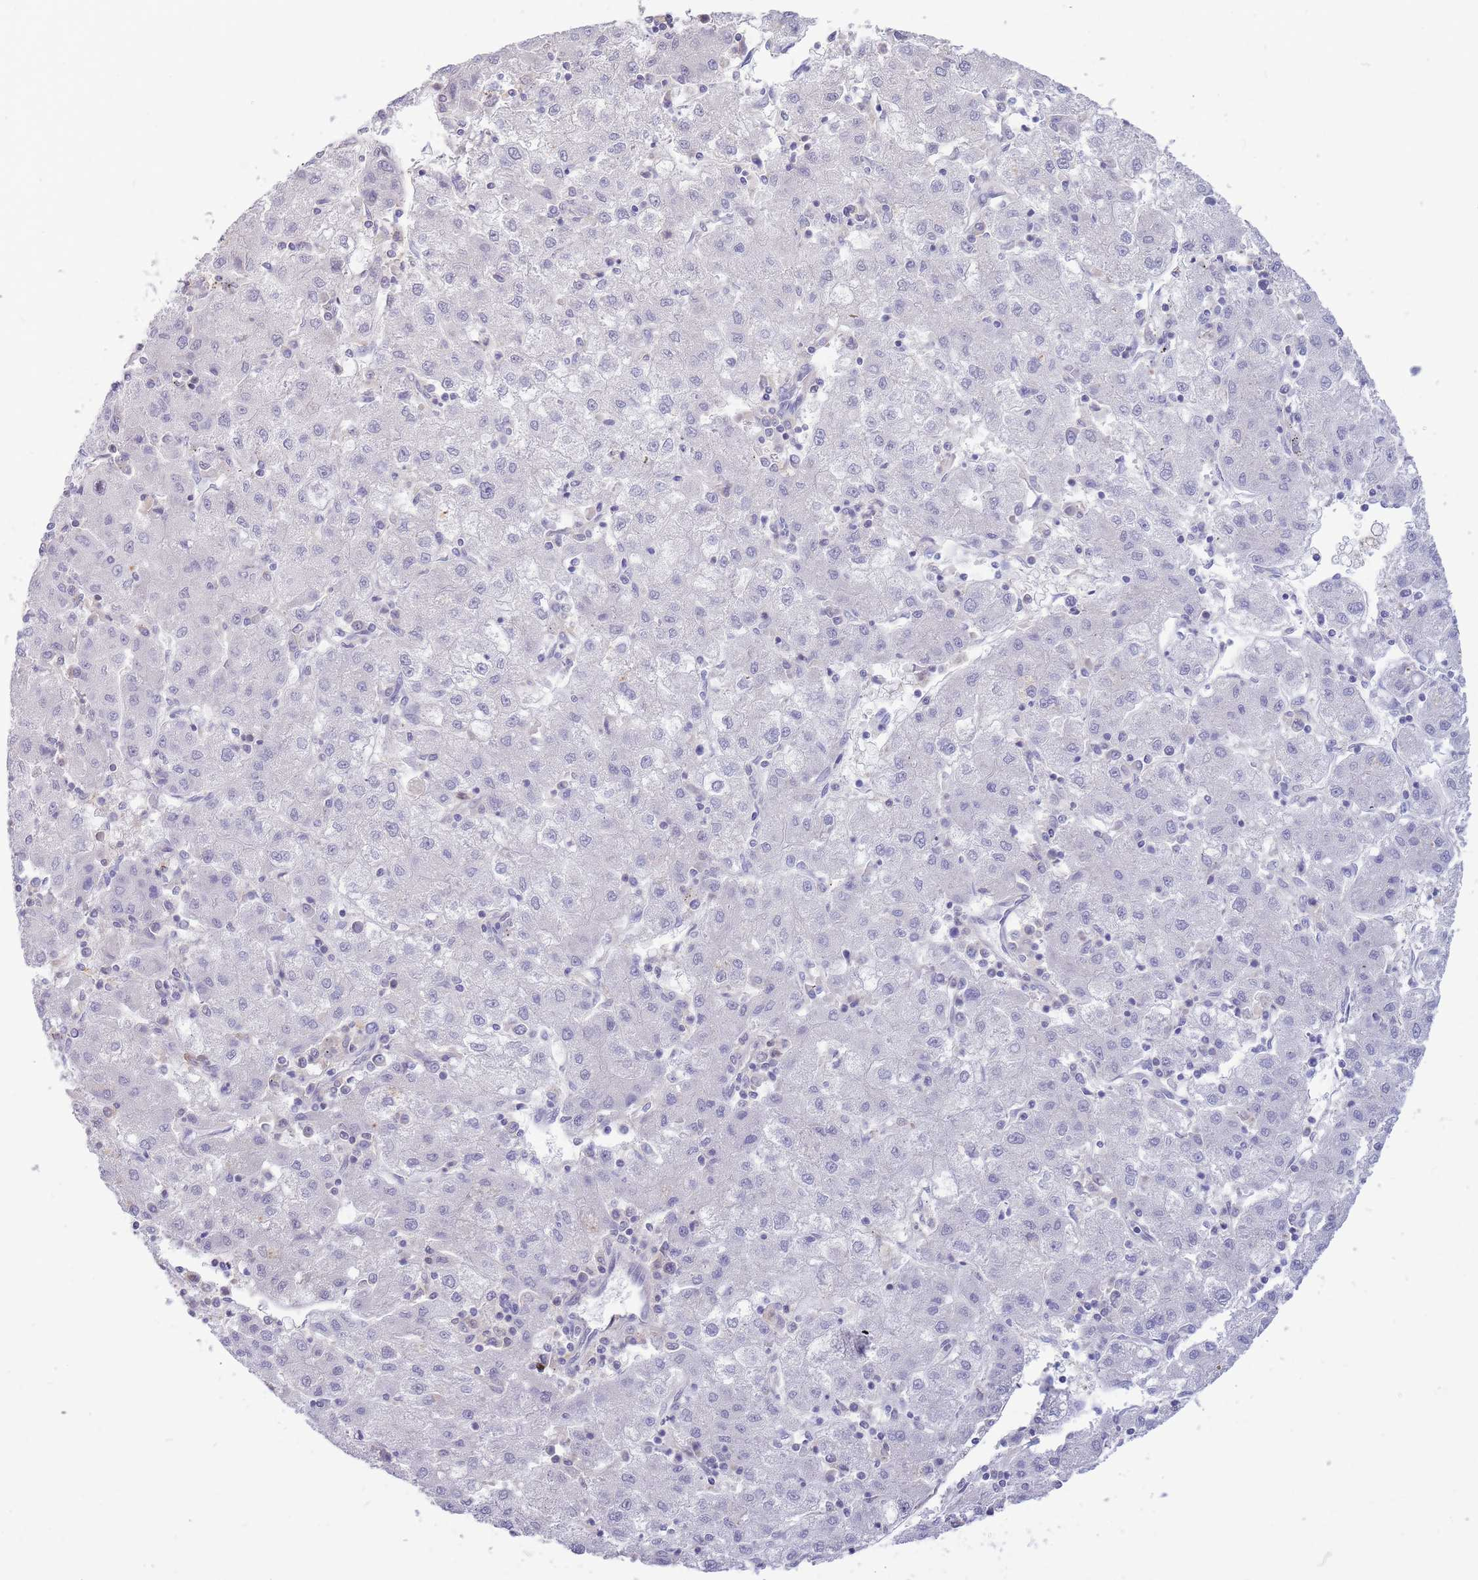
{"staining": {"intensity": "negative", "quantity": "none", "location": "none"}, "tissue": "liver cancer", "cell_type": "Tumor cells", "image_type": "cancer", "snomed": [{"axis": "morphology", "description": "Carcinoma, Hepatocellular, NOS"}, {"axis": "topography", "description": "Liver"}], "caption": "Liver cancer (hepatocellular carcinoma) was stained to show a protein in brown. There is no significant expression in tumor cells.", "gene": "AP5S1", "patient": {"sex": "male", "age": 72}}